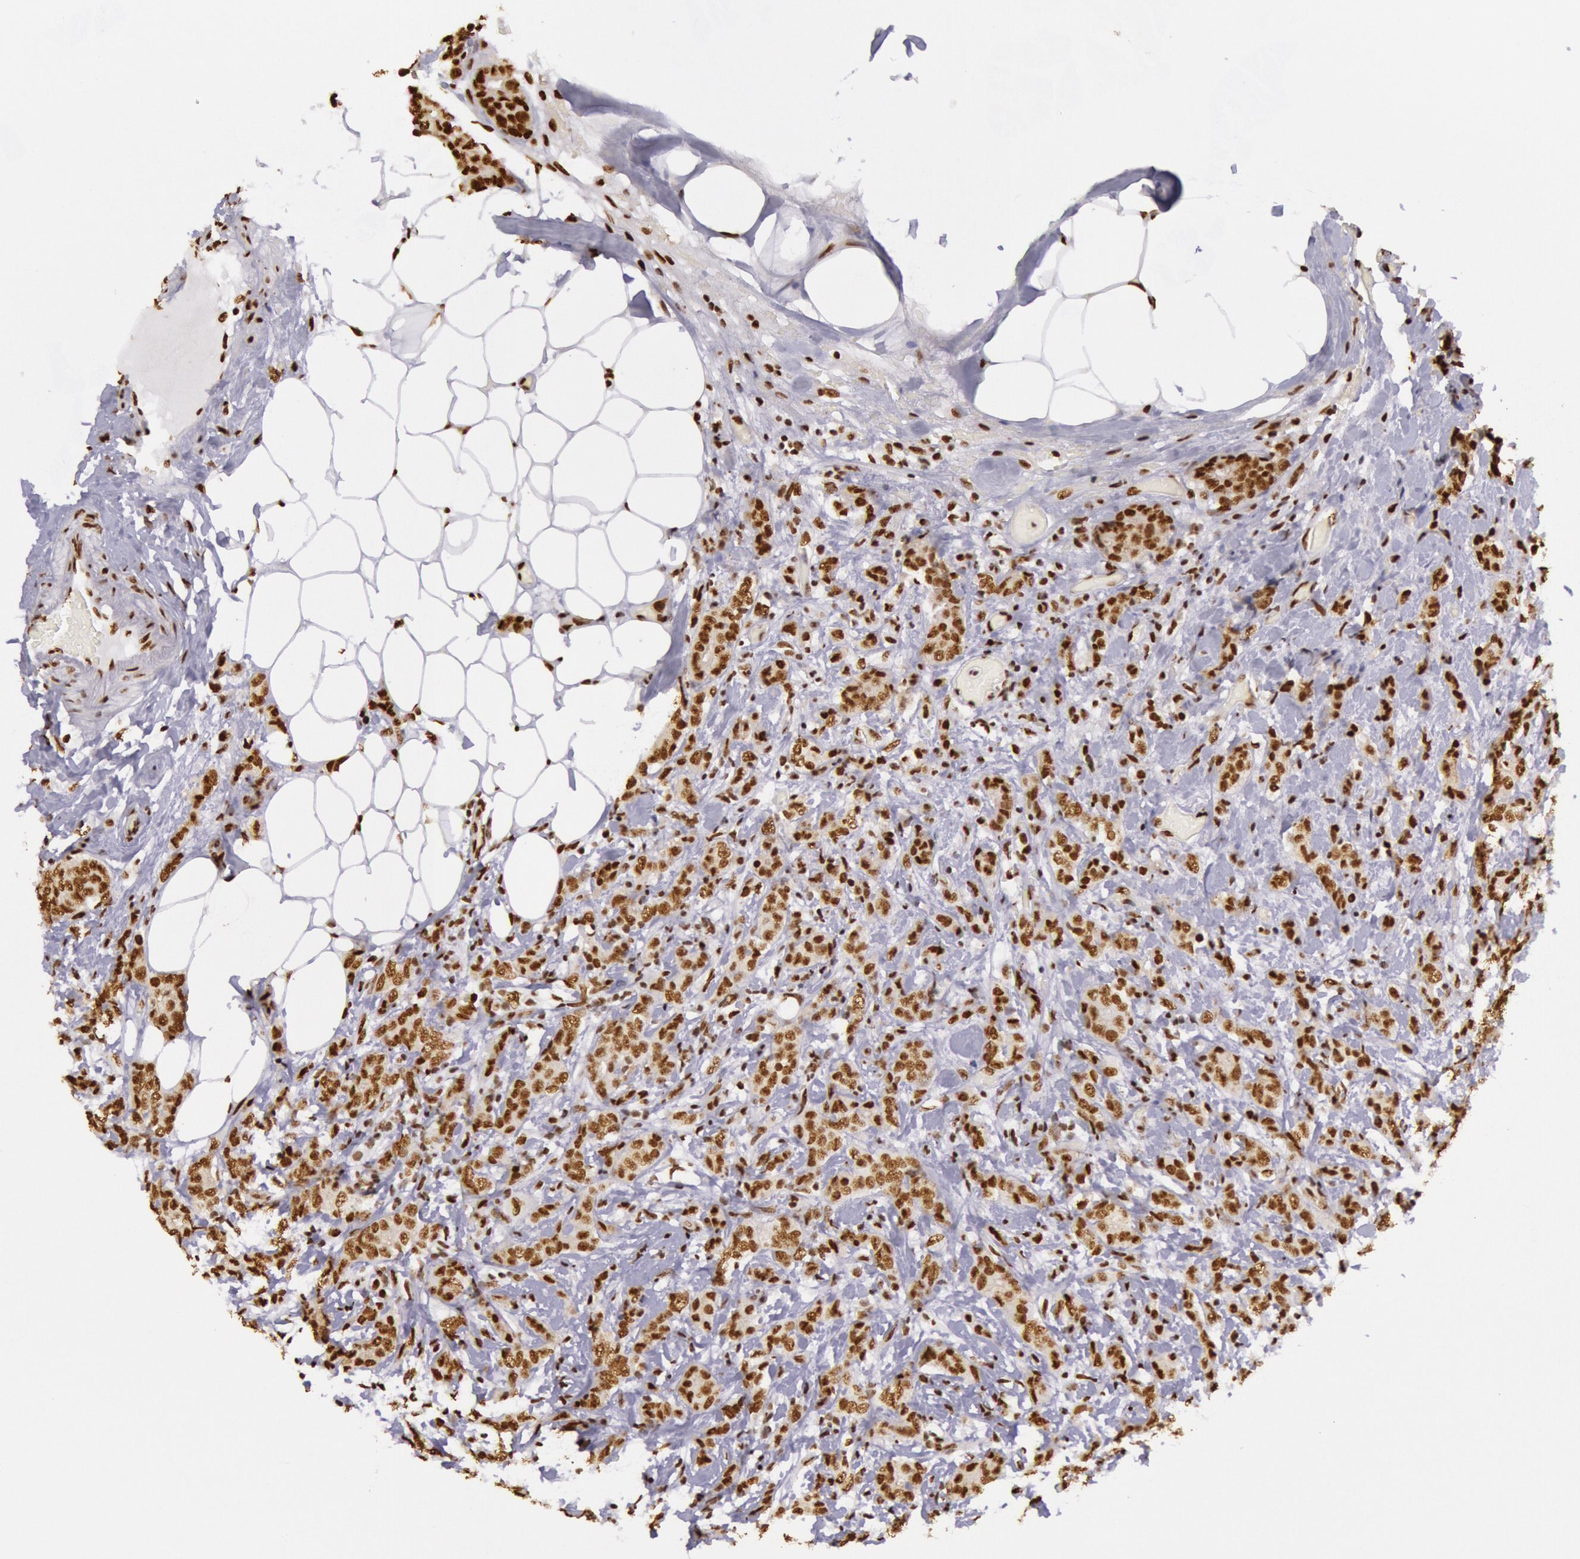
{"staining": {"intensity": "strong", "quantity": ">75%", "location": "nuclear"}, "tissue": "breast cancer", "cell_type": "Tumor cells", "image_type": "cancer", "snomed": [{"axis": "morphology", "description": "Duct carcinoma"}, {"axis": "topography", "description": "Breast"}], "caption": "Protein staining exhibits strong nuclear expression in about >75% of tumor cells in breast cancer (invasive ductal carcinoma). (brown staining indicates protein expression, while blue staining denotes nuclei).", "gene": "HNRNPH2", "patient": {"sex": "female", "age": 53}}